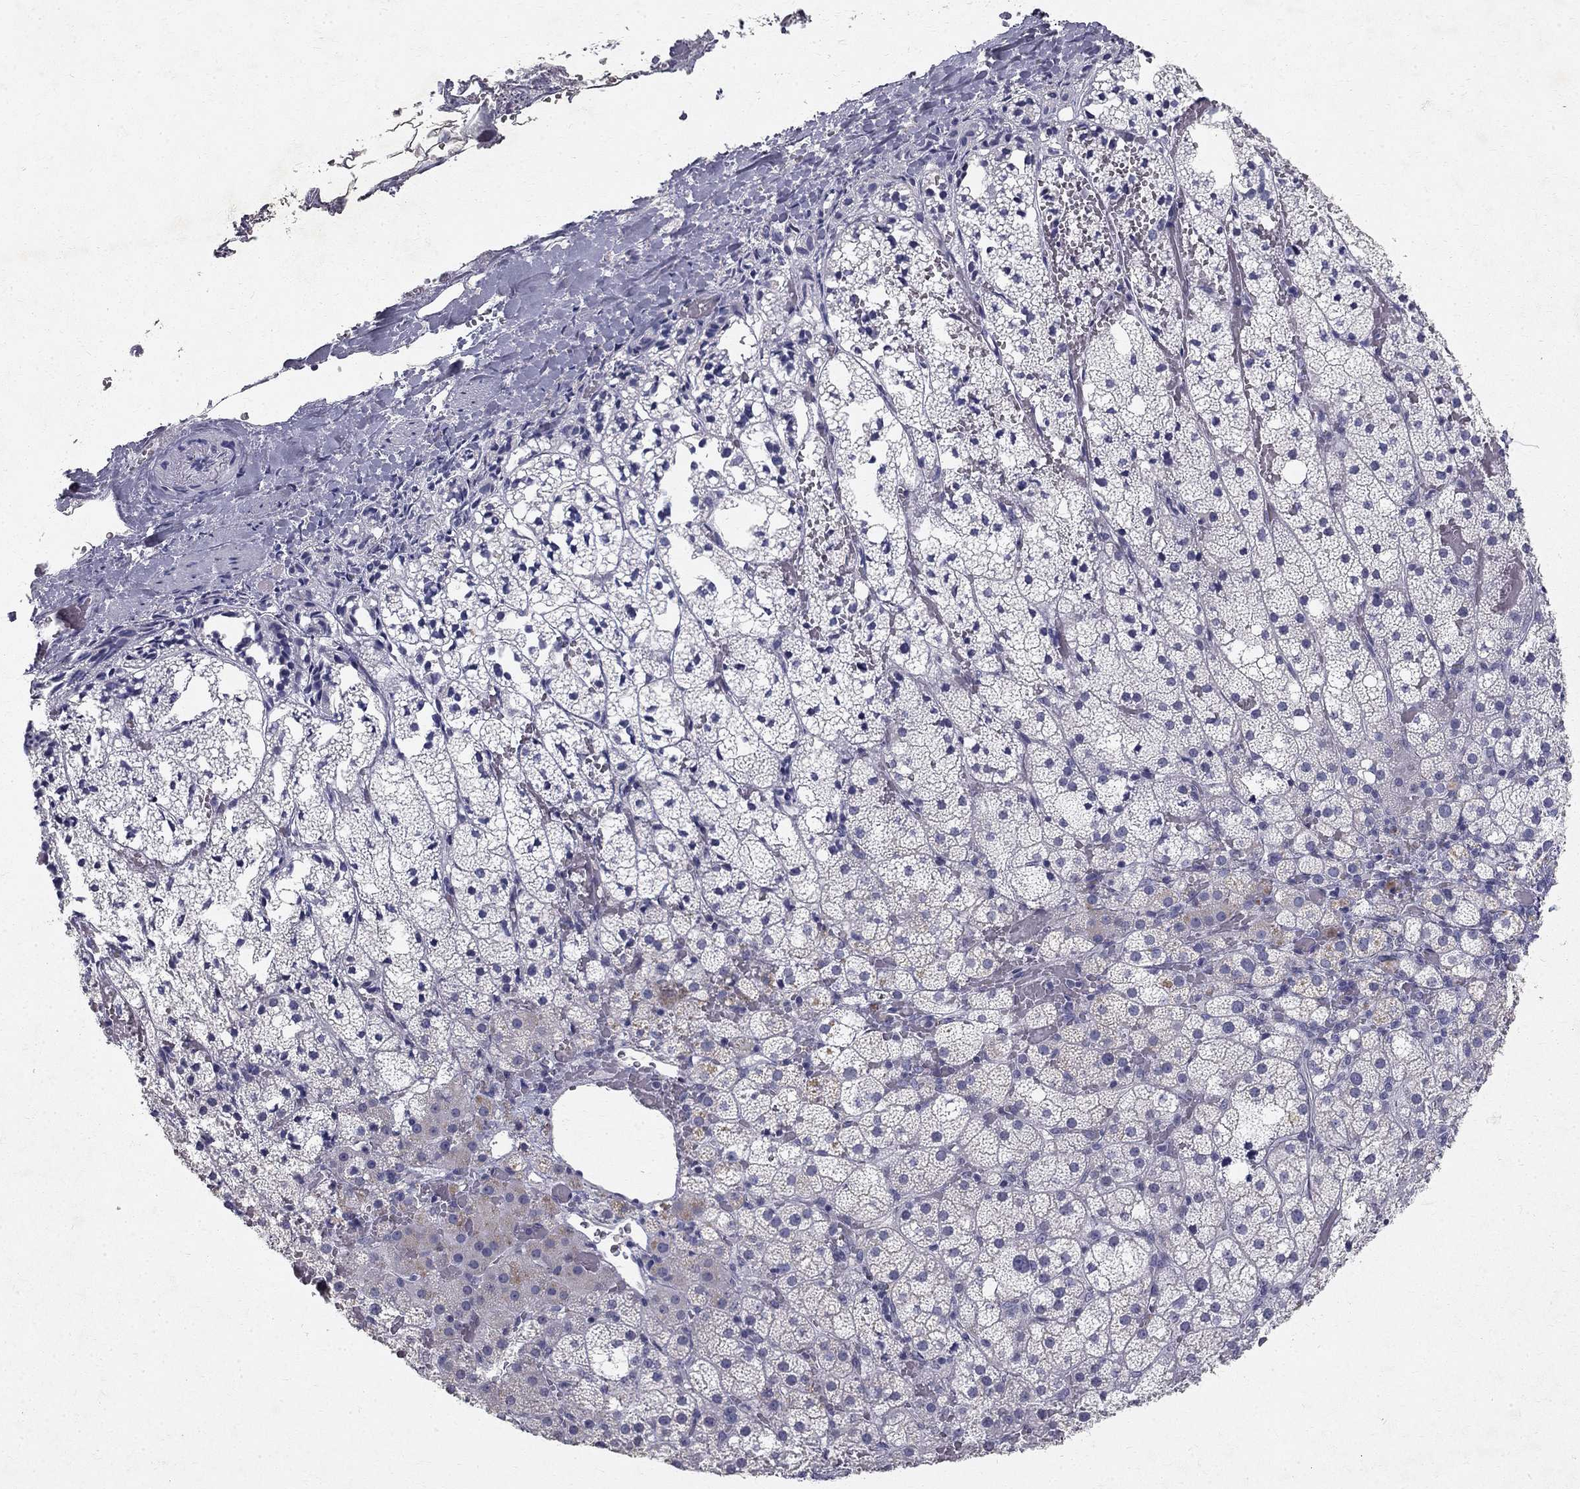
{"staining": {"intensity": "negative", "quantity": "none", "location": "none"}, "tissue": "adrenal gland", "cell_type": "Glandular cells", "image_type": "normal", "snomed": [{"axis": "morphology", "description": "Normal tissue, NOS"}, {"axis": "topography", "description": "Adrenal gland"}], "caption": "A high-resolution image shows immunohistochemistry (IHC) staining of benign adrenal gland, which demonstrates no significant staining in glandular cells. (DAB (3,3'-diaminobenzidine) immunohistochemistry (IHC) with hematoxylin counter stain).", "gene": "CLIC6", "patient": {"sex": "male", "age": 53}}